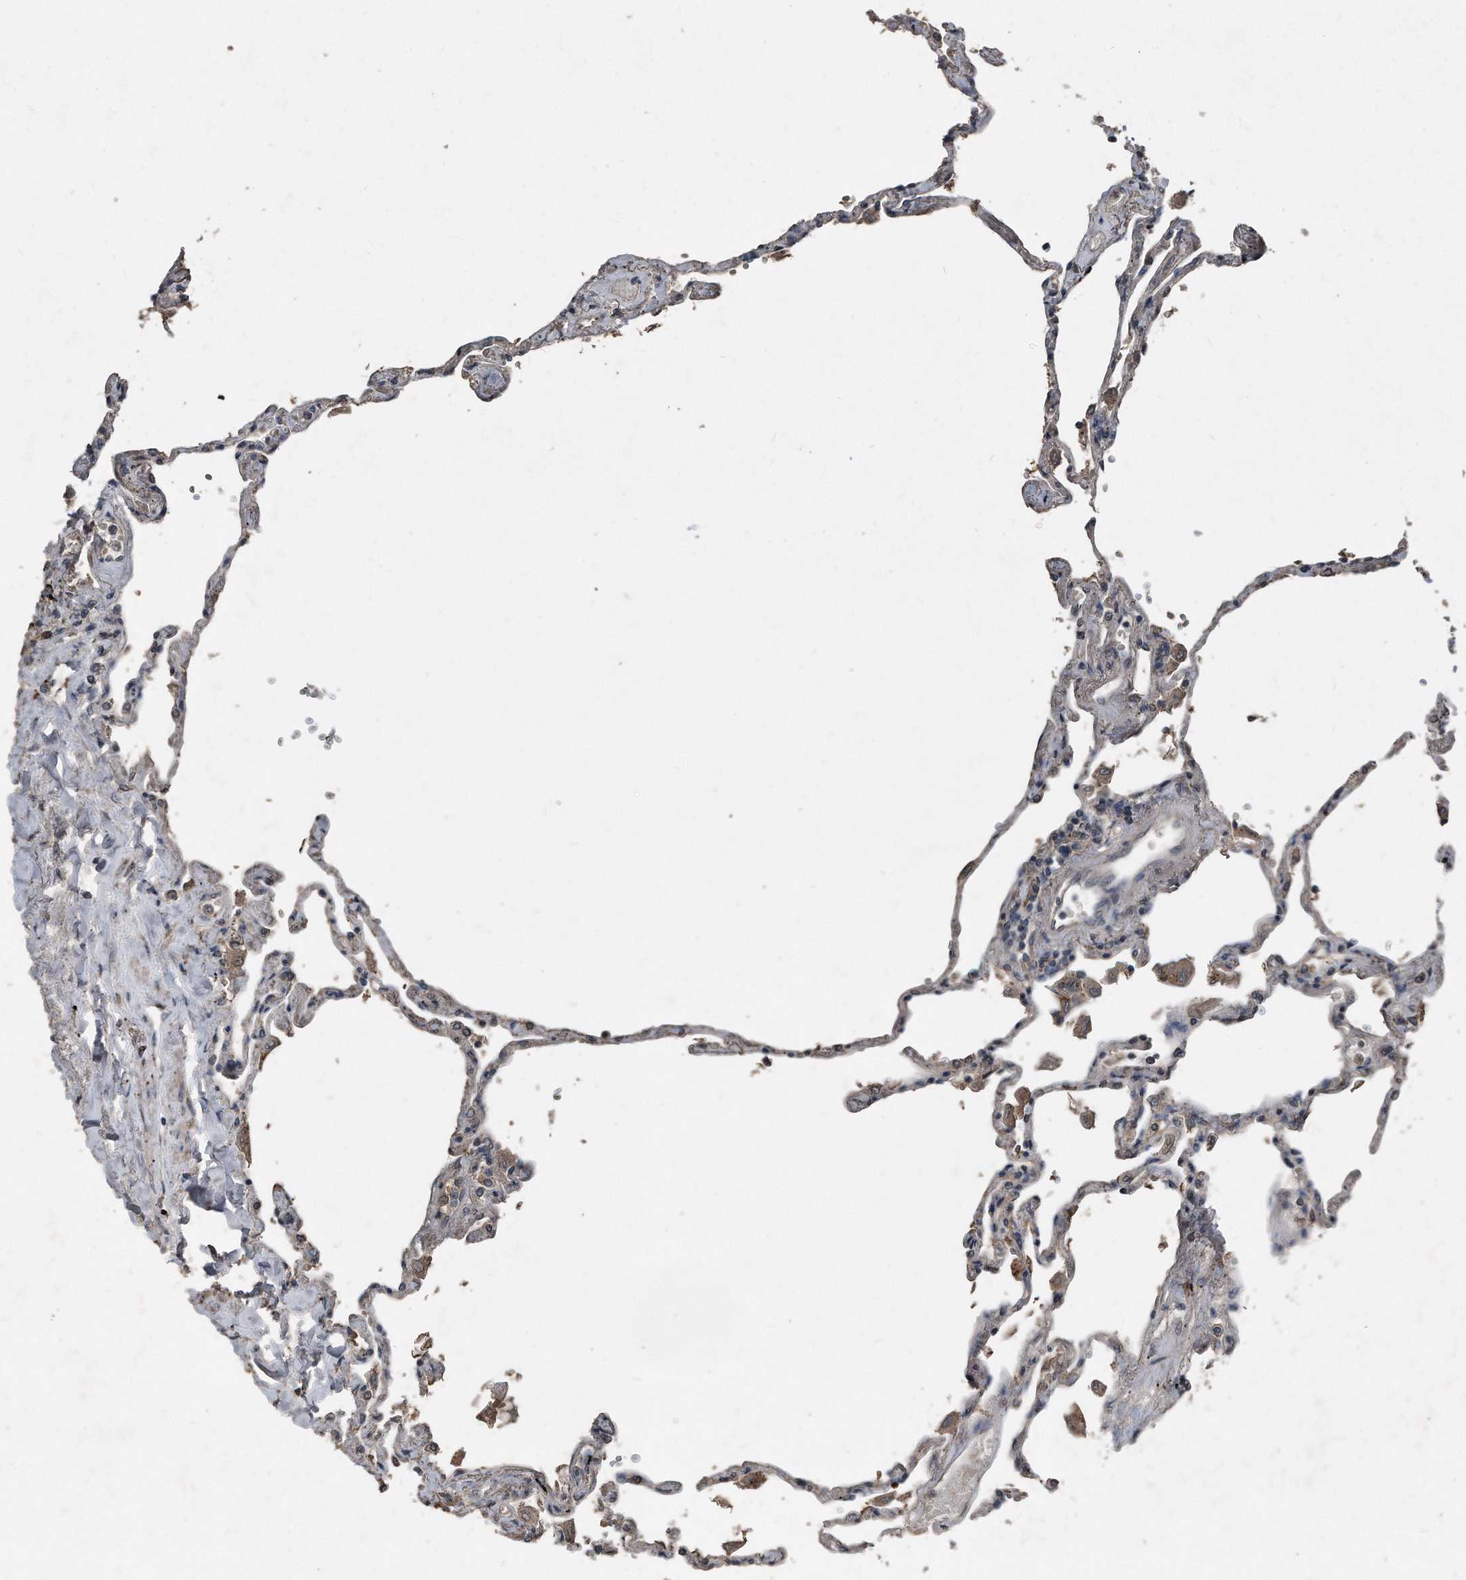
{"staining": {"intensity": "weak", "quantity": "<25%", "location": "cytoplasmic/membranous"}, "tissue": "lung", "cell_type": "Alveolar cells", "image_type": "normal", "snomed": [{"axis": "morphology", "description": "Normal tissue, NOS"}, {"axis": "topography", "description": "Lung"}], "caption": "High power microscopy photomicrograph of an immunohistochemistry histopathology image of normal lung, revealing no significant expression in alveolar cells.", "gene": "ANKRD10", "patient": {"sex": "female", "age": 67}}